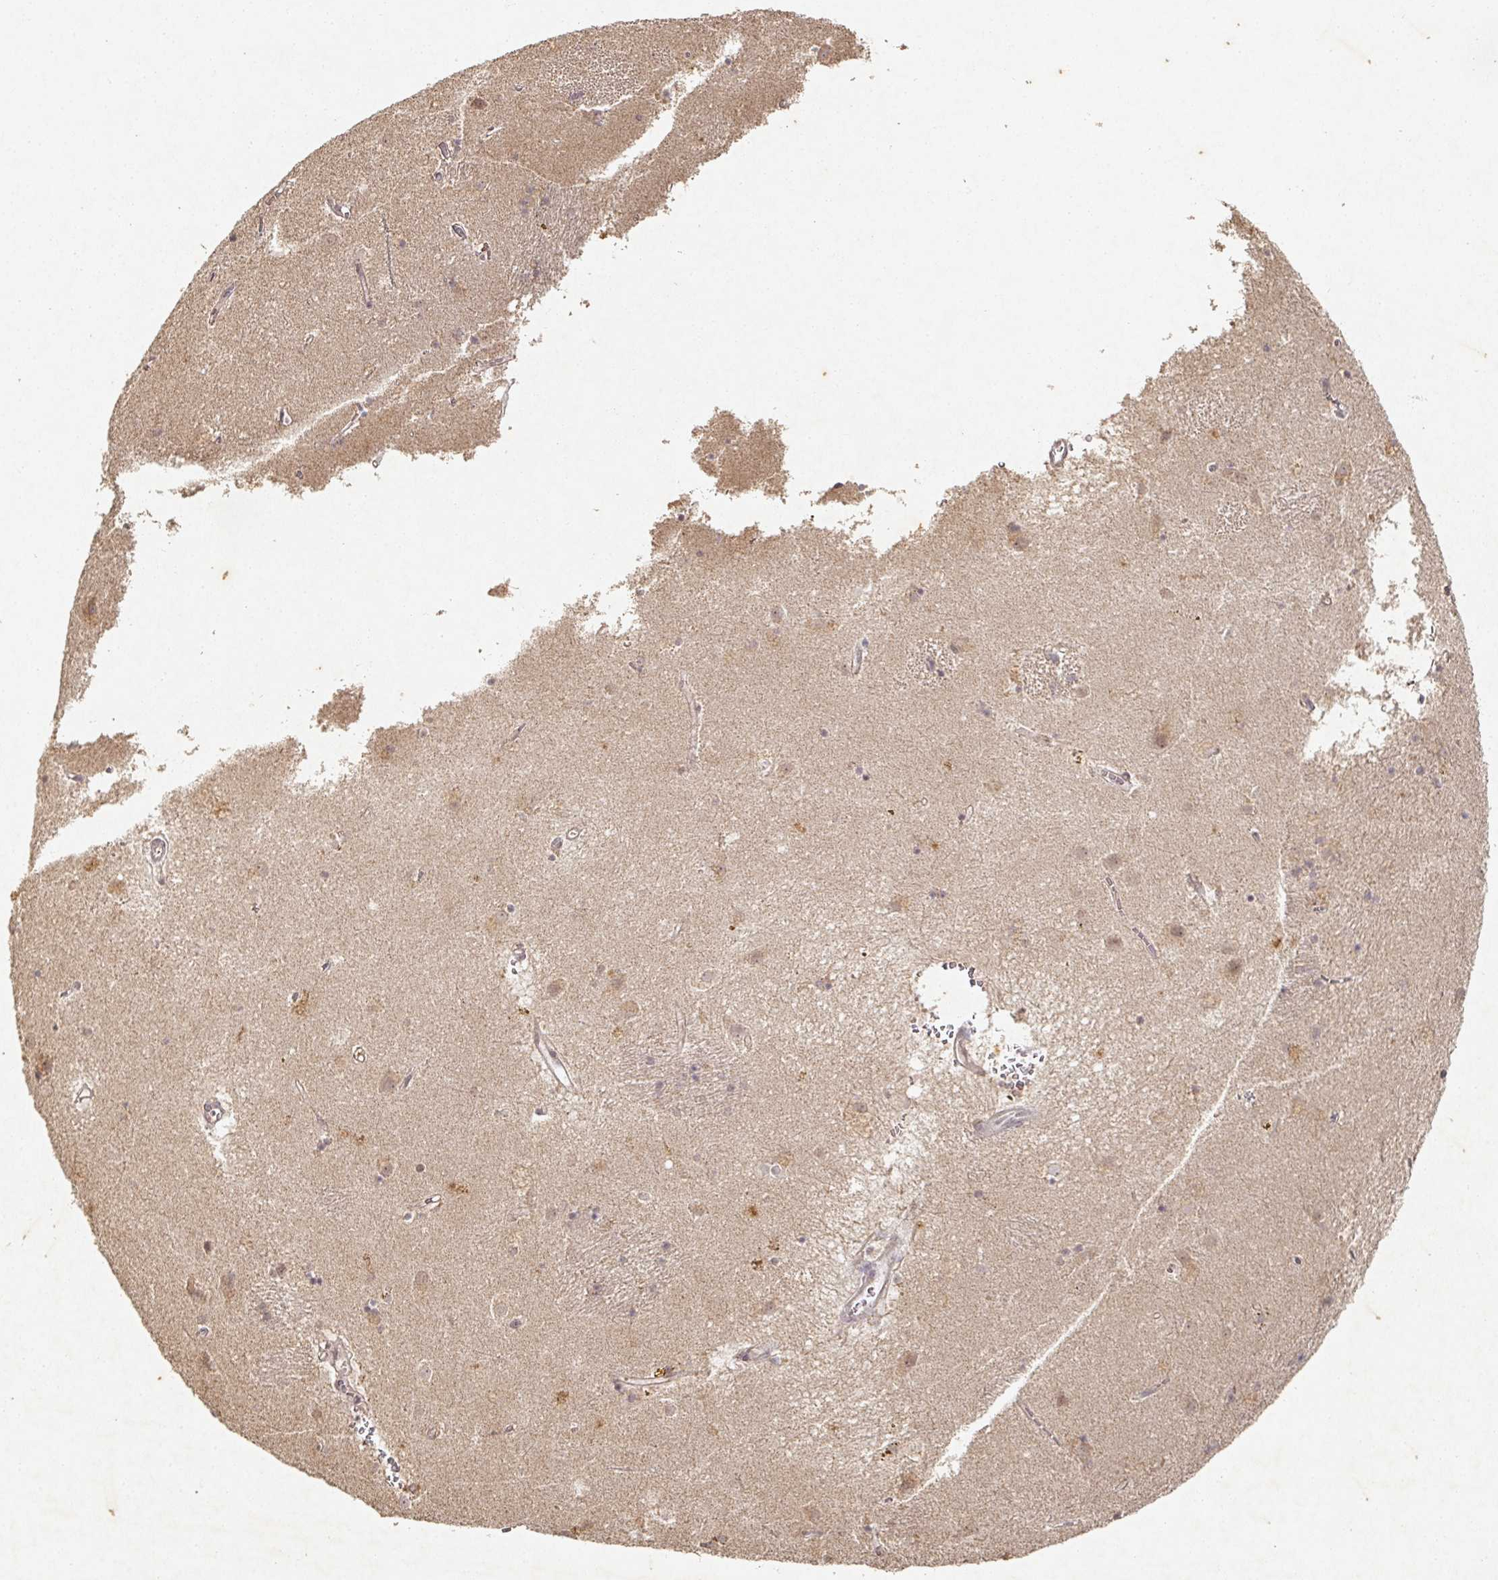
{"staining": {"intensity": "negative", "quantity": "none", "location": "none"}, "tissue": "caudate", "cell_type": "Glial cells", "image_type": "normal", "snomed": [{"axis": "morphology", "description": "Normal tissue, NOS"}, {"axis": "topography", "description": "Lateral ventricle wall"}], "caption": "Unremarkable caudate was stained to show a protein in brown. There is no significant positivity in glial cells. Nuclei are stained in blue.", "gene": "CAPN5", "patient": {"sex": "male", "age": 70}}